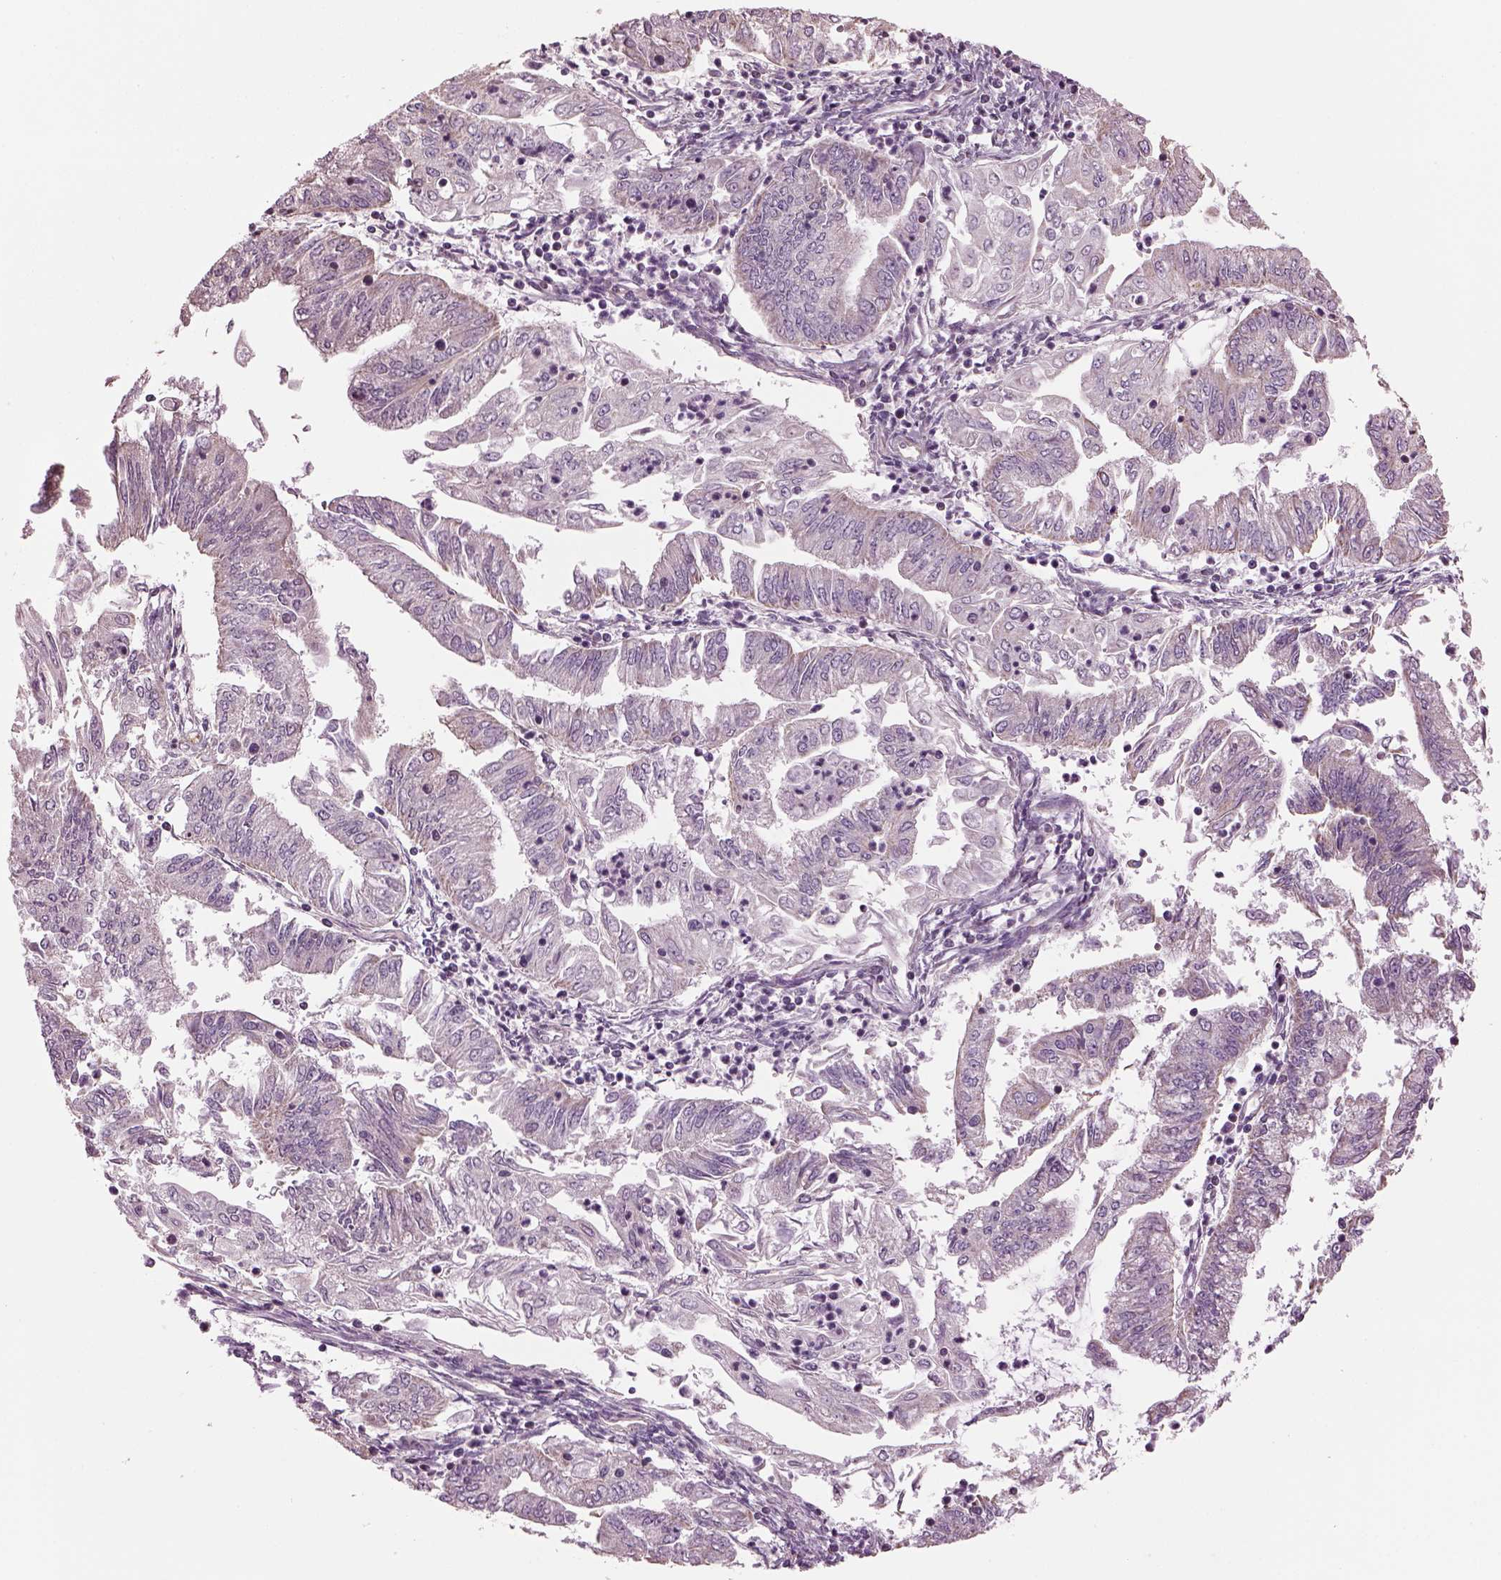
{"staining": {"intensity": "negative", "quantity": "none", "location": "none"}, "tissue": "endometrial cancer", "cell_type": "Tumor cells", "image_type": "cancer", "snomed": [{"axis": "morphology", "description": "Adenocarcinoma, NOS"}, {"axis": "topography", "description": "Endometrium"}], "caption": "This is an immunohistochemistry photomicrograph of endometrial cancer (adenocarcinoma). There is no positivity in tumor cells.", "gene": "SPATA7", "patient": {"sex": "female", "age": 55}}